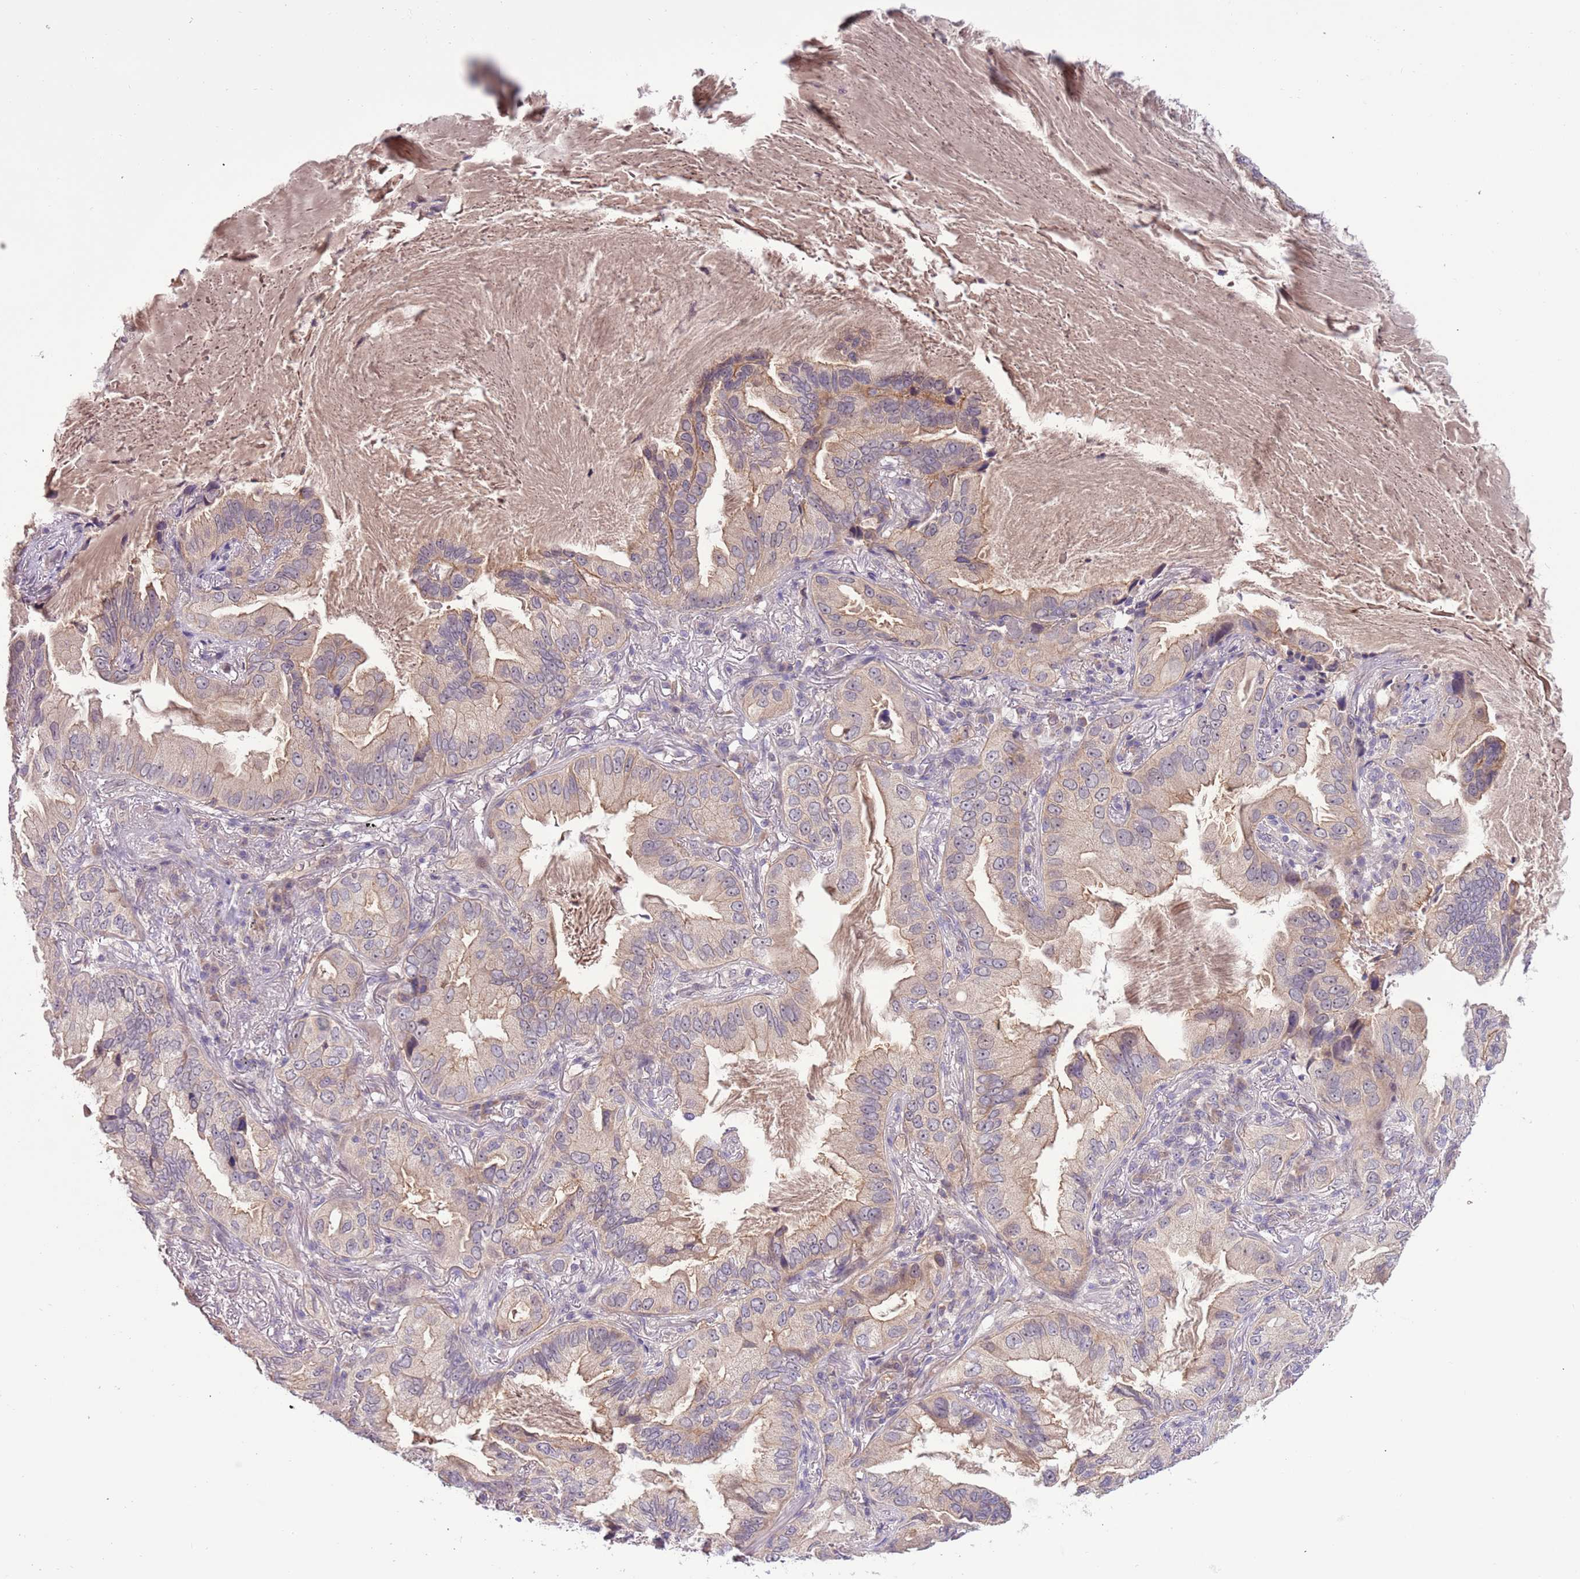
{"staining": {"intensity": "weak", "quantity": "25%-75%", "location": "cytoplasmic/membranous"}, "tissue": "lung cancer", "cell_type": "Tumor cells", "image_type": "cancer", "snomed": [{"axis": "morphology", "description": "Adenocarcinoma, NOS"}, {"axis": "topography", "description": "Lung"}], "caption": "Human adenocarcinoma (lung) stained with a protein marker shows weak staining in tumor cells.", "gene": "SHROOM3", "patient": {"sex": "female", "age": 69}}